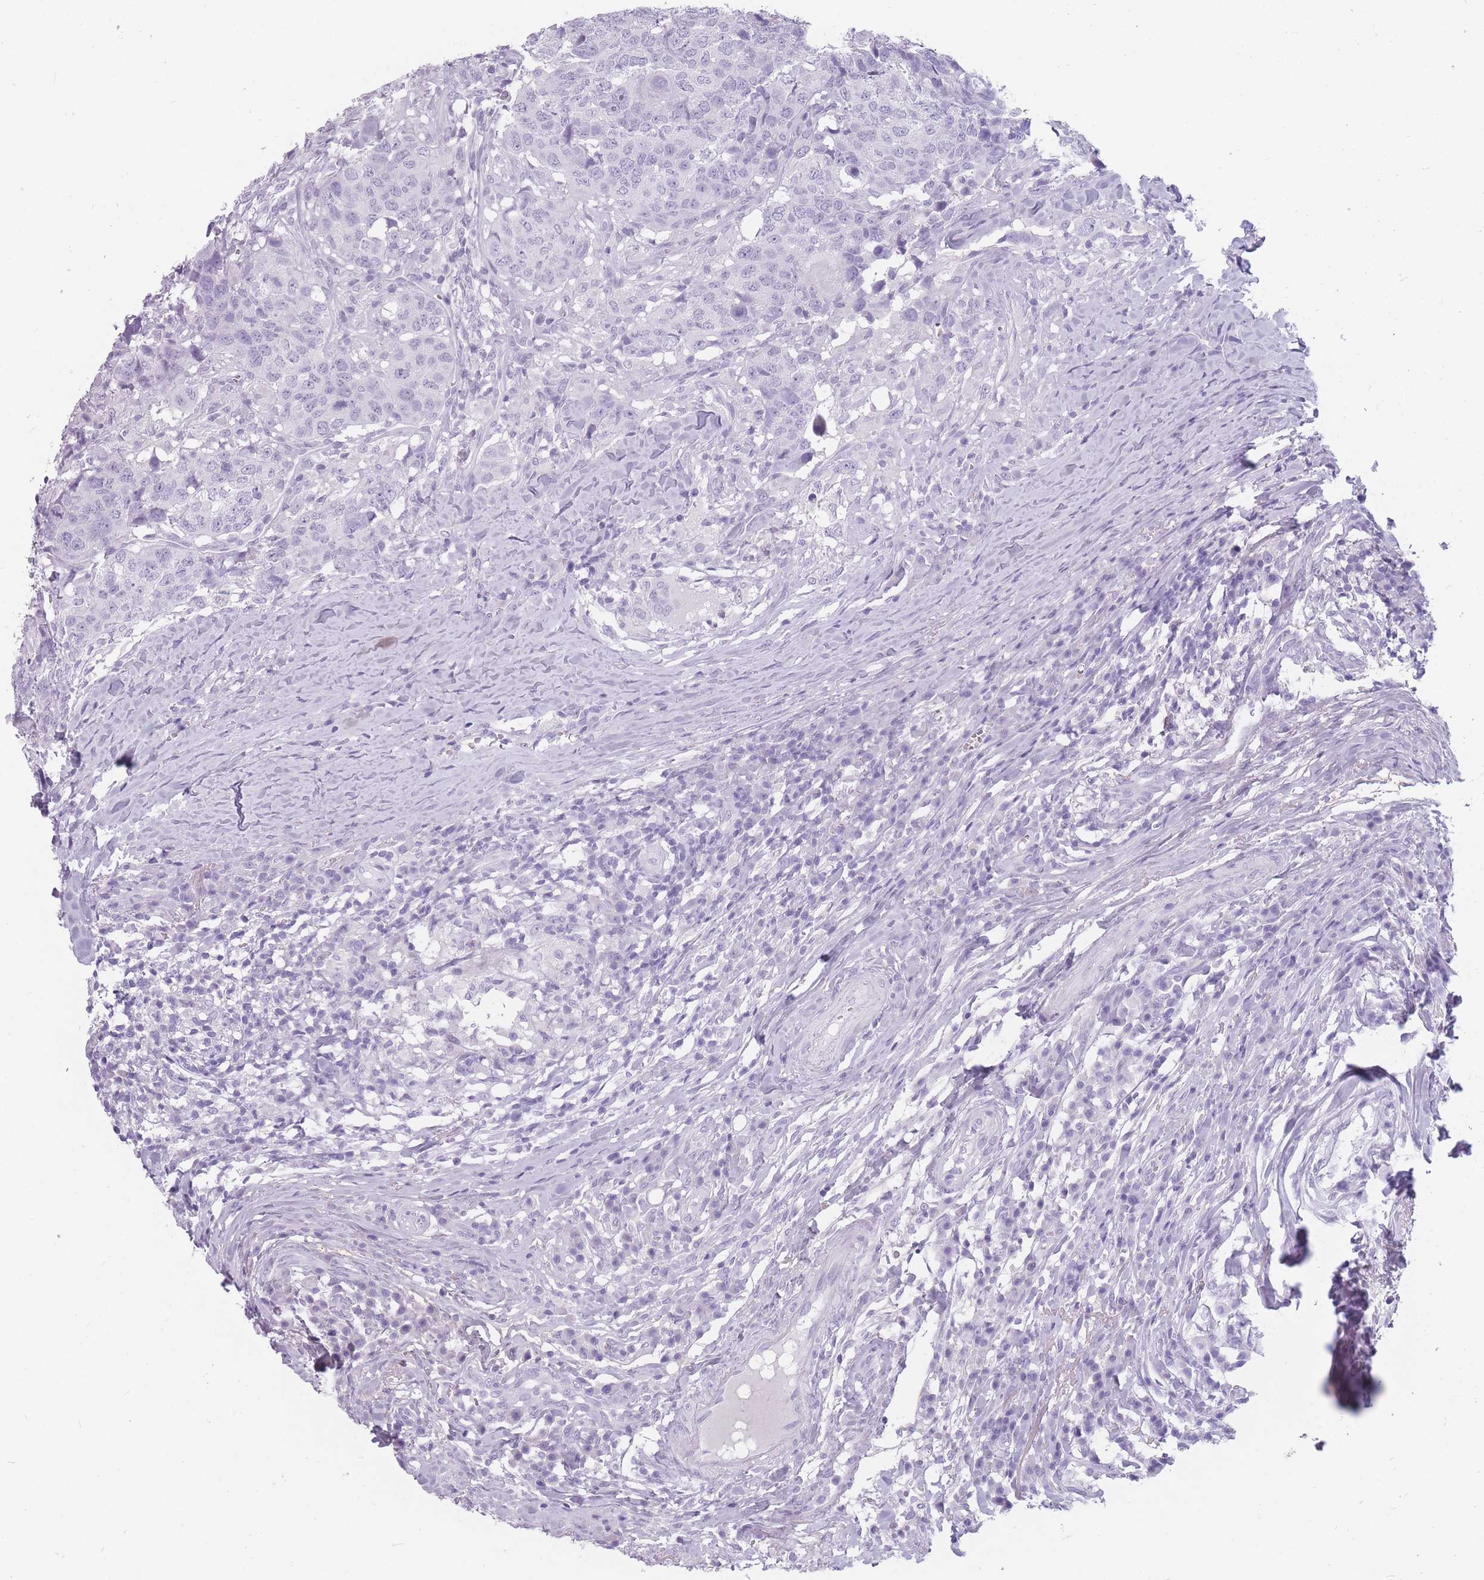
{"staining": {"intensity": "negative", "quantity": "none", "location": "none"}, "tissue": "head and neck cancer", "cell_type": "Tumor cells", "image_type": "cancer", "snomed": [{"axis": "morphology", "description": "Normal tissue, NOS"}, {"axis": "morphology", "description": "Squamous cell carcinoma, NOS"}, {"axis": "topography", "description": "Skeletal muscle"}, {"axis": "topography", "description": "Vascular tissue"}, {"axis": "topography", "description": "Peripheral nerve tissue"}, {"axis": "topography", "description": "Head-Neck"}], "caption": "This micrograph is of head and neck cancer (squamous cell carcinoma) stained with IHC to label a protein in brown with the nuclei are counter-stained blue. There is no staining in tumor cells. Nuclei are stained in blue.", "gene": "CCNO", "patient": {"sex": "male", "age": 66}}